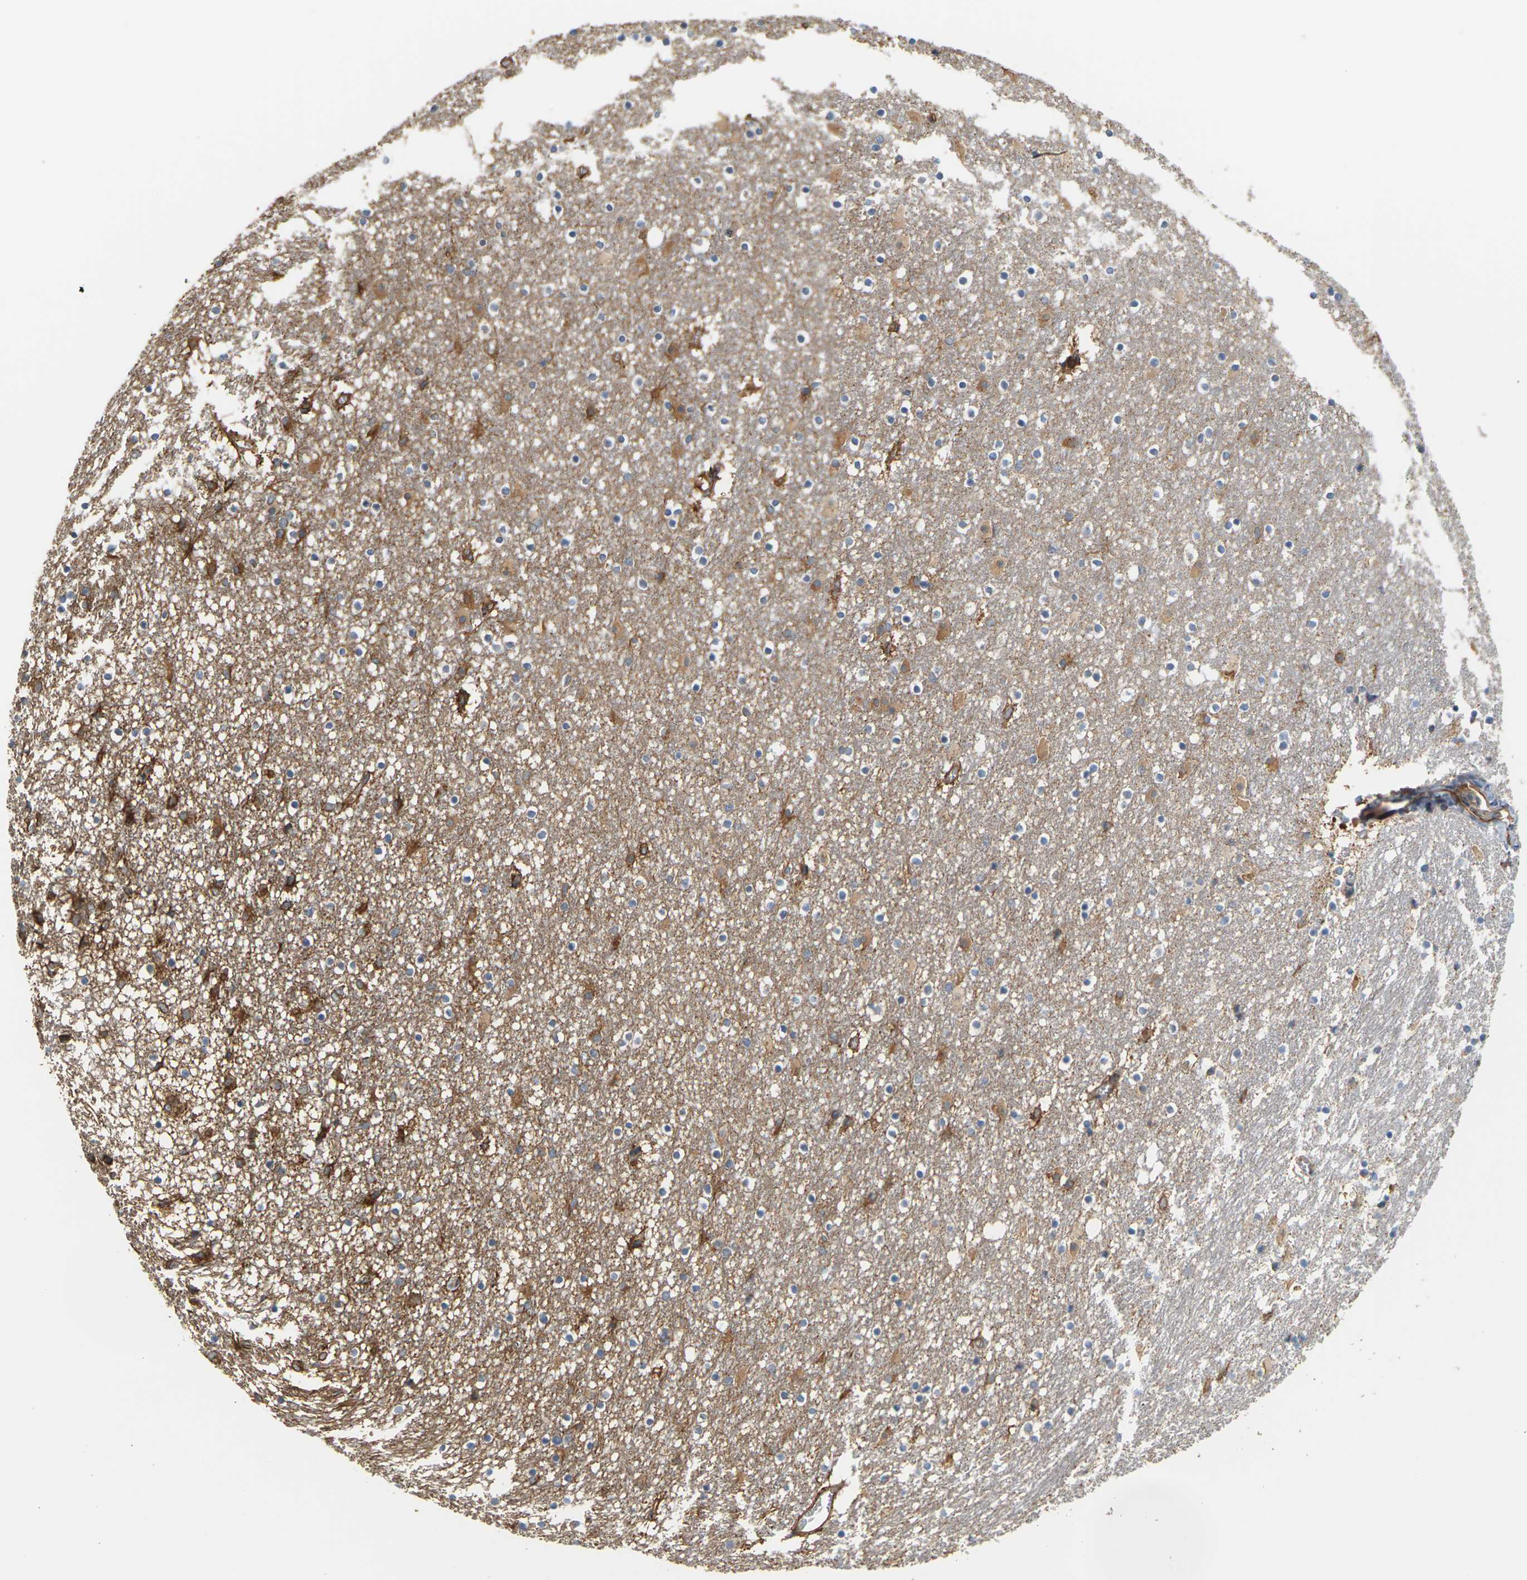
{"staining": {"intensity": "moderate", "quantity": "<25%", "location": "cytoplasmic/membranous"}, "tissue": "caudate", "cell_type": "Glial cells", "image_type": "normal", "snomed": [{"axis": "morphology", "description": "Normal tissue, NOS"}, {"axis": "topography", "description": "Lateral ventricle wall"}], "caption": "High-power microscopy captured an immunohistochemistry (IHC) histopathology image of unremarkable caudate, revealing moderate cytoplasmic/membranous positivity in approximately <25% of glial cells.", "gene": "PCDHB4", "patient": {"sex": "male", "age": 45}}